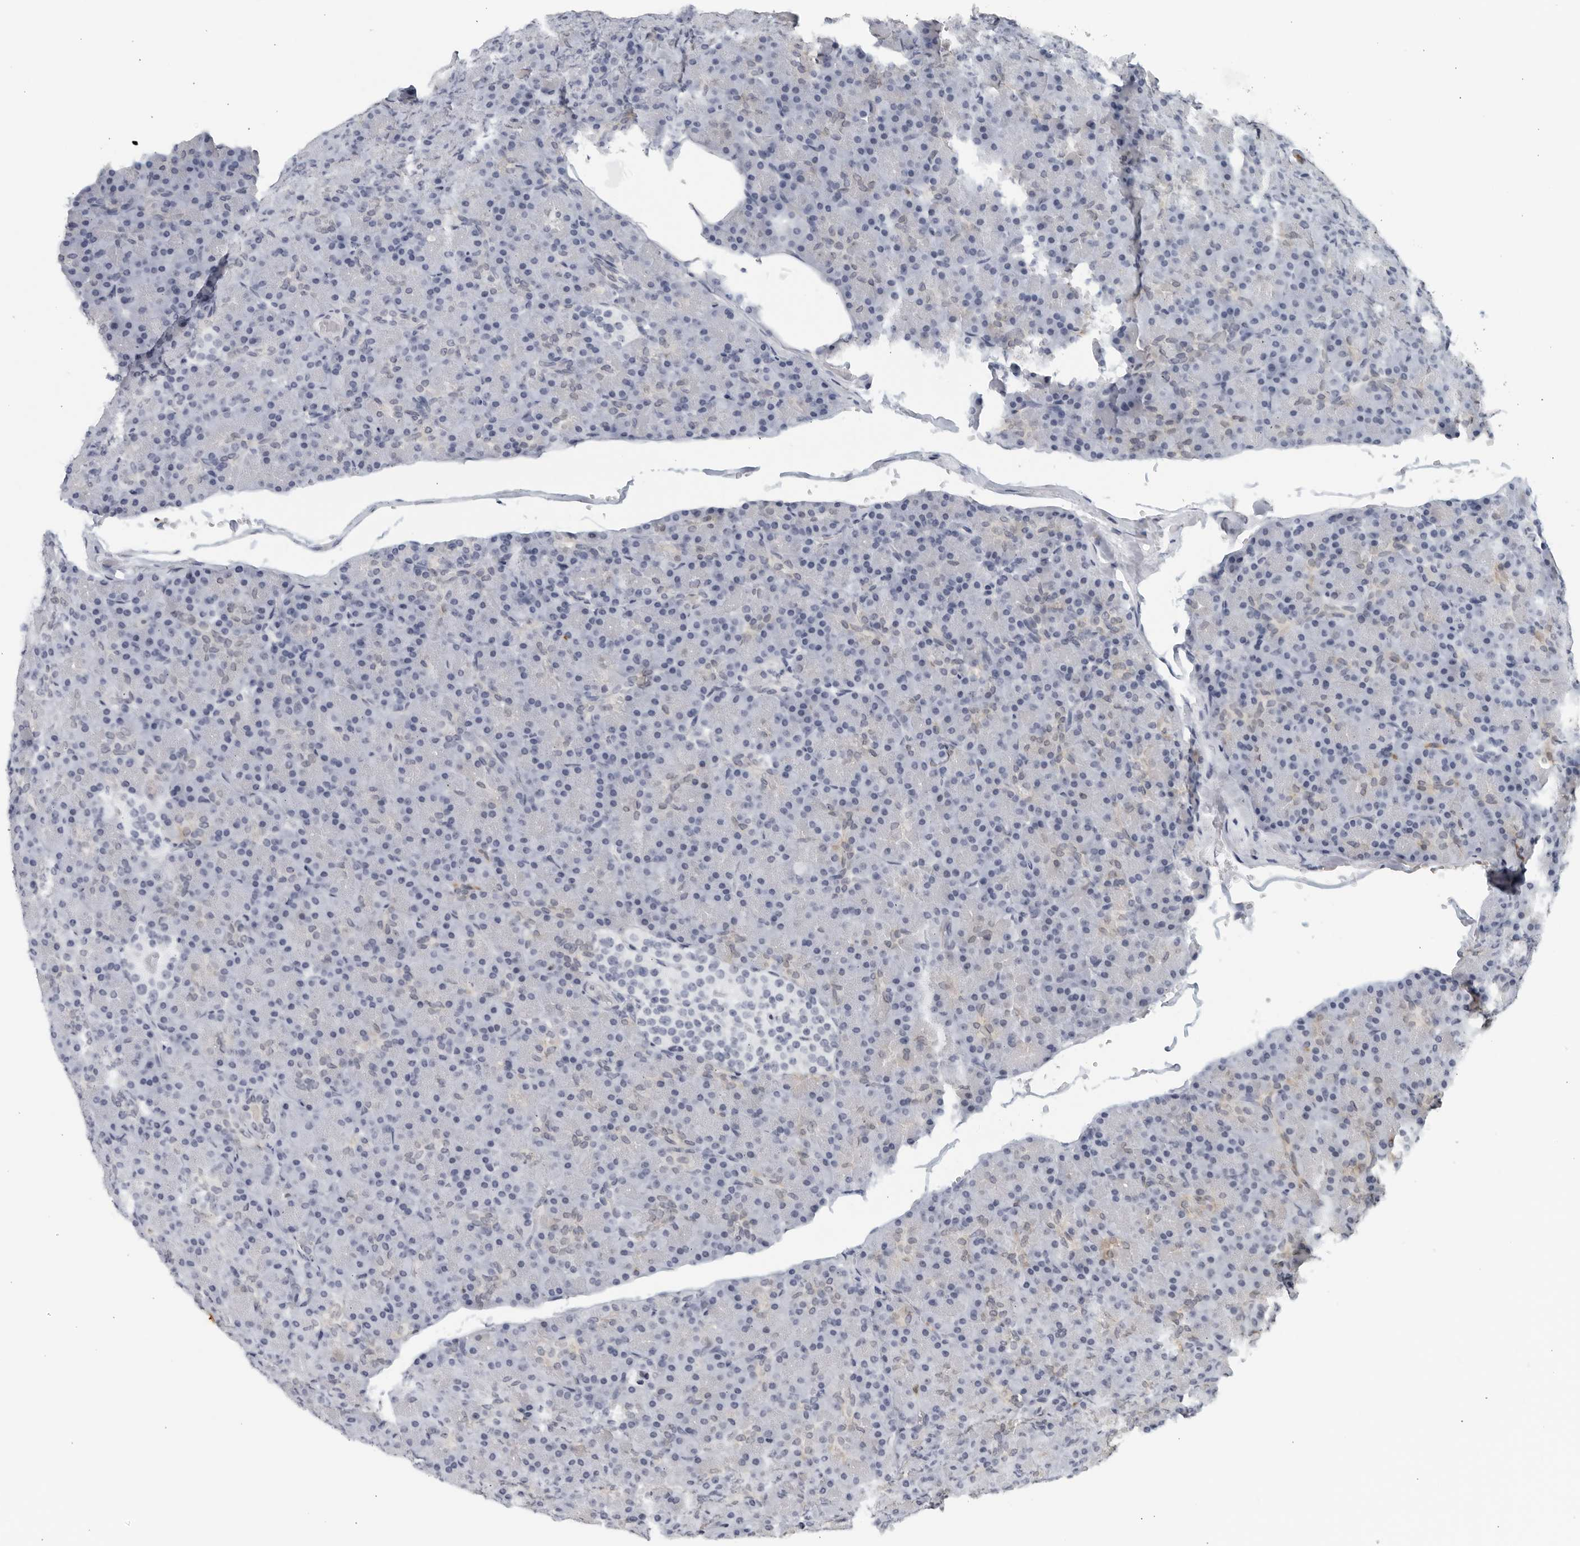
{"staining": {"intensity": "negative", "quantity": "none", "location": "none"}, "tissue": "pancreas", "cell_type": "Exocrine glandular cells", "image_type": "normal", "snomed": [{"axis": "morphology", "description": "Normal tissue, NOS"}, {"axis": "topography", "description": "Pancreas"}], "caption": "The micrograph reveals no significant staining in exocrine glandular cells of pancreas. (DAB immunohistochemistry (IHC) visualized using brightfield microscopy, high magnification).", "gene": "KLK7", "patient": {"sex": "female", "age": 43}}